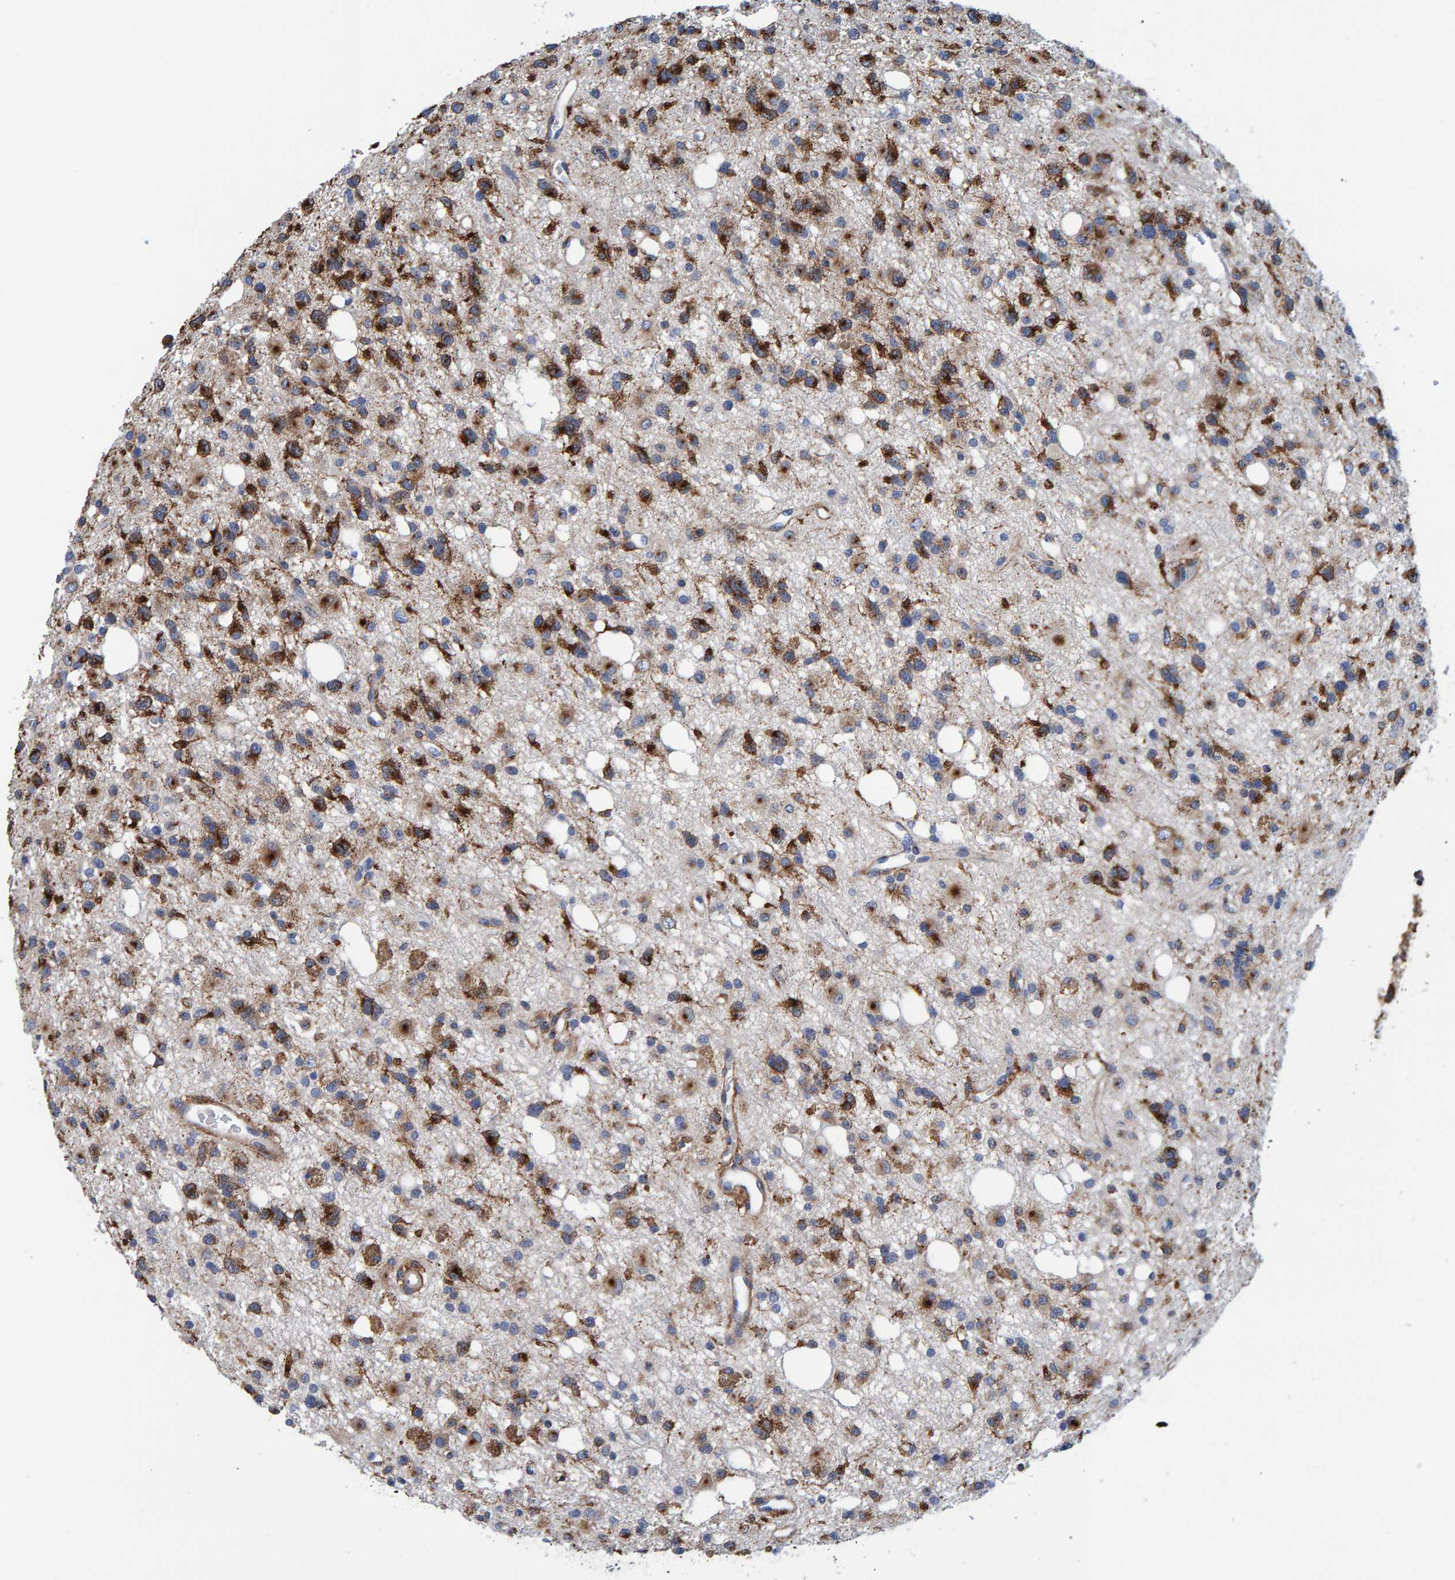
{"staining": {"intensity": "strong", "quantity": ">75%", "location": "cytoplasmic/membranous"}, "tissue": "glioma", "cell_type": "Tumor cells", "image_type": "cancer", "snomed": [{"axis": "morphology", "description": "Glioma, malignant, High grade"}, {"axis": "topography", "description": "Brain"}], "caption": "Immunohistochemical staining of glioma demonstrates high levels of strong cytoplasmic/membranous protein positivity in about >75% of tumor cells. Using DAB (brown) and hematoxylin (blue) stains, captured at high magnification using brightfield microscopy.", "gene": "LRP1", "patient": {"sex": "female", "age": 62}}